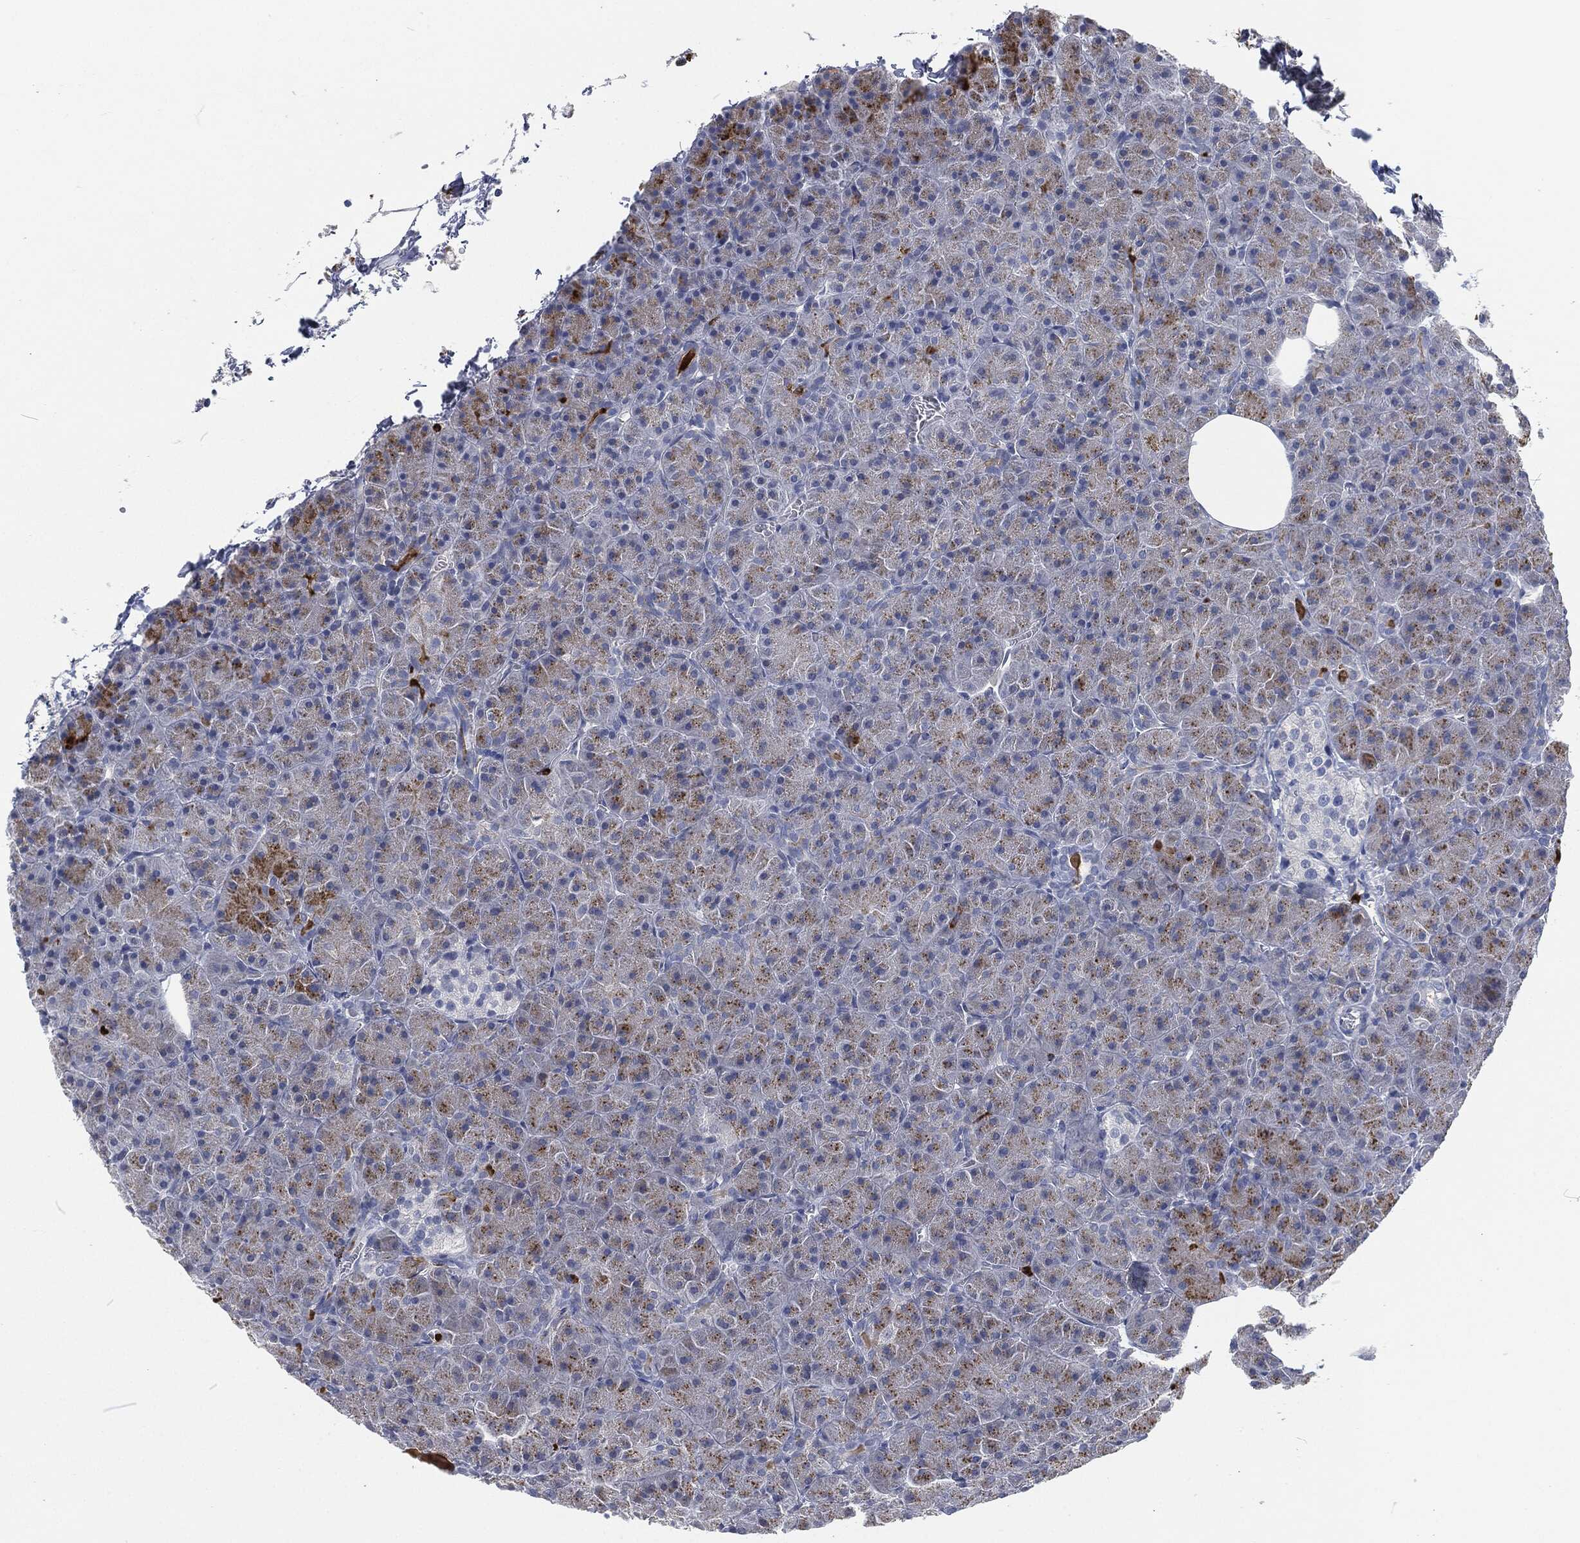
{"staining": {"intensity": "moderate", "quantity": "<25%", "location": "cytoplasmic/membranous"}, "tissue": "pancreas", "cell_type": "Exocrine glandular cells", "image_type": "normal", "snomed": [{"axis": "morphology", "description": "Normal tissue, NOS"}, {"axis": "topography", "description": "Pancreas"}], "caption": "This micrograph shows immunohistochemistry (IHC) staining of benign human pancreas, with low moderate cytoplasmic/membranous staining in about <25% of exocrine glandular cells.", "gene": "MPO", "patient": {"sex": "male", "age": 61}}